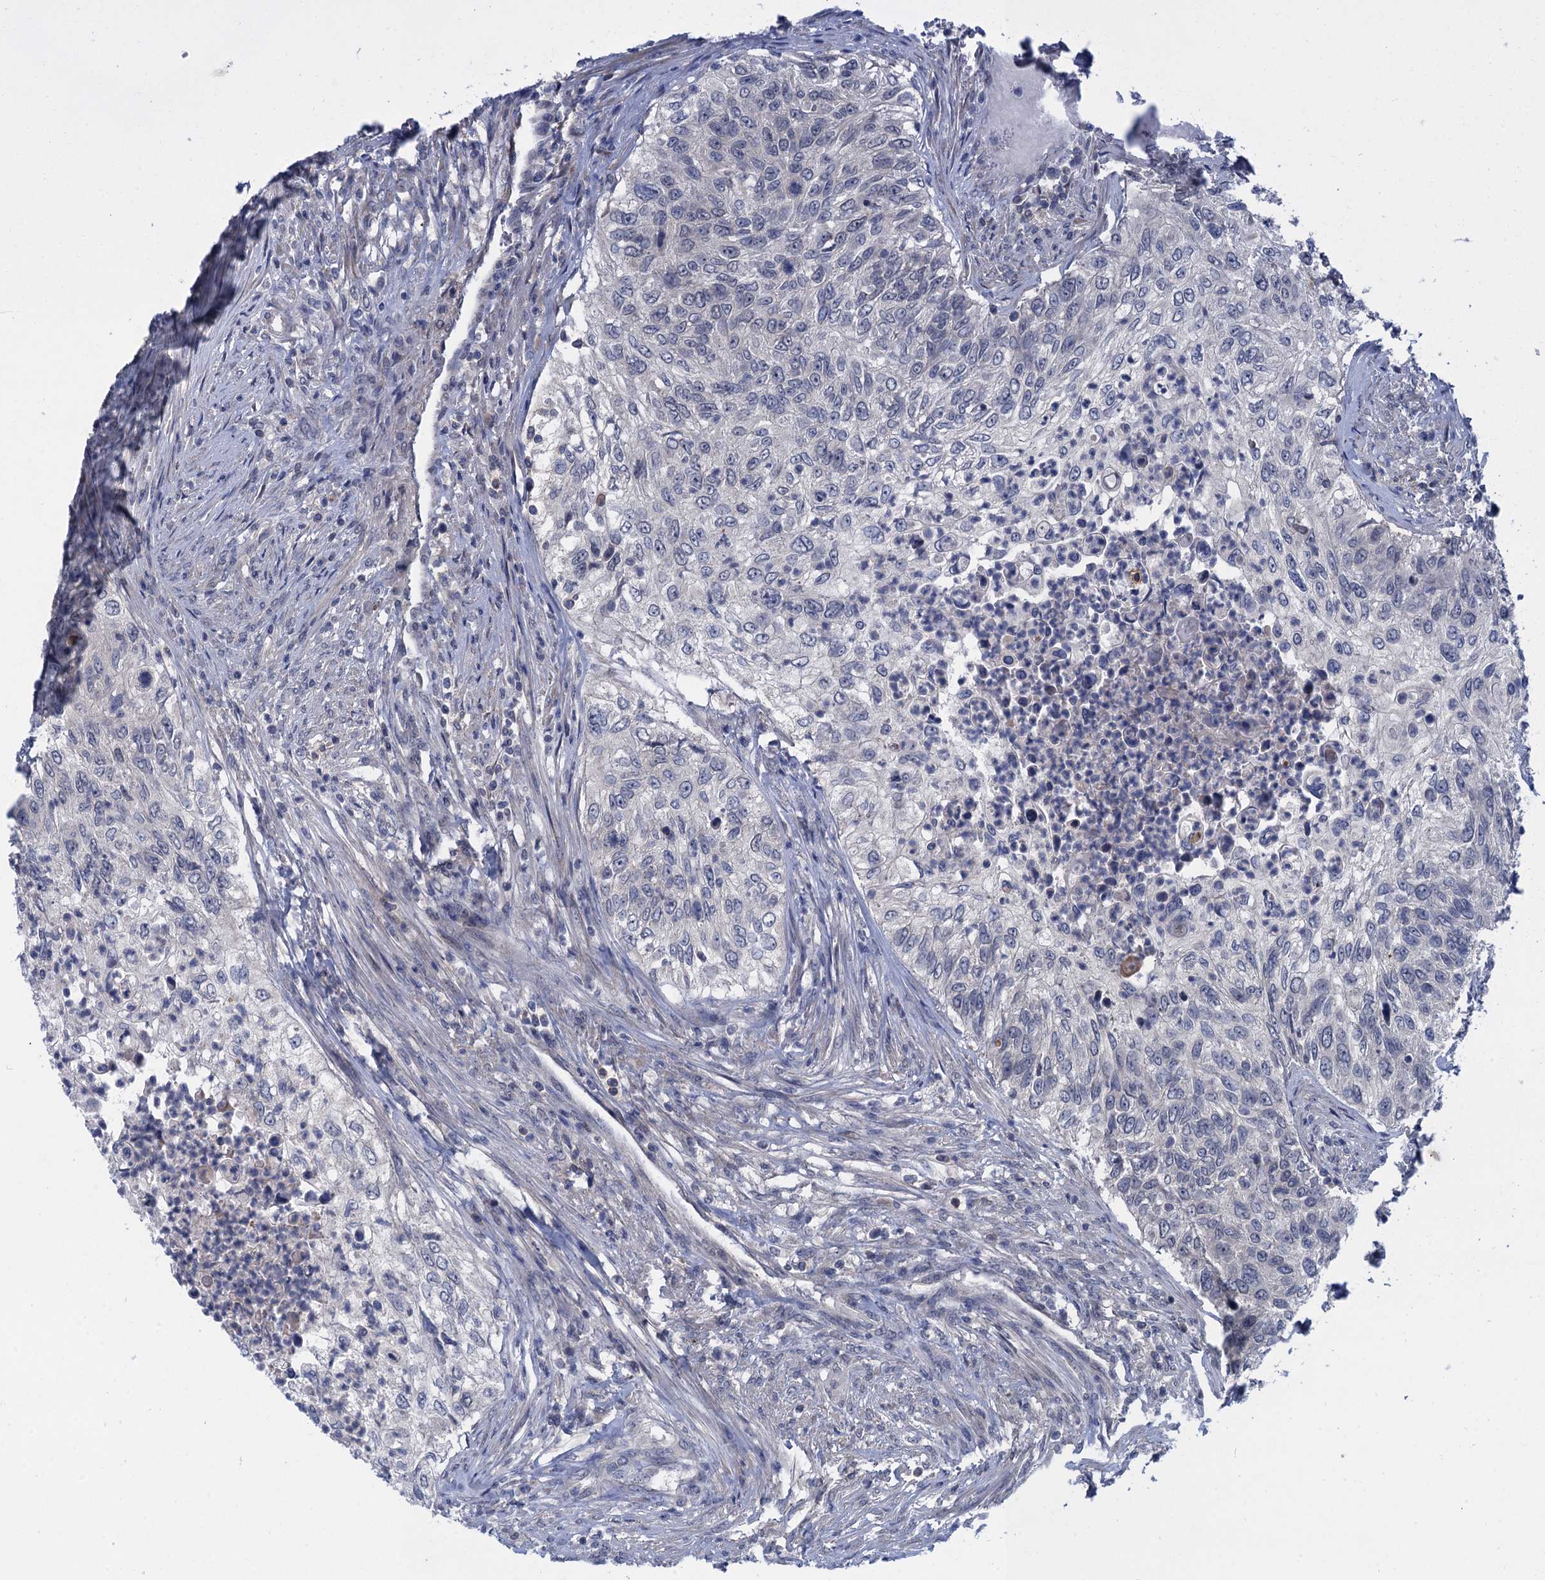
{"staining": {"intensity": "negative", "quantity": "none", "location": "none"}, "tissue": "urothelial cancer", "cell_type": "Tumor cells", "image_type": "cancer", "snomed": [{"axis": "morphology", "description": "Urothelial carcinoma, High grade"}, {"axis": "topography", "description": "Urinary bladder"}], "caption": "A high-resolution micrograph shows immunohistochemistry (IHC) staining of urothelial carcinoma (high-grade), which reveals no significant positivity in tumor cells.", "gene": "MRFAP1", "patient": {"sex": "female", "age": 60}}